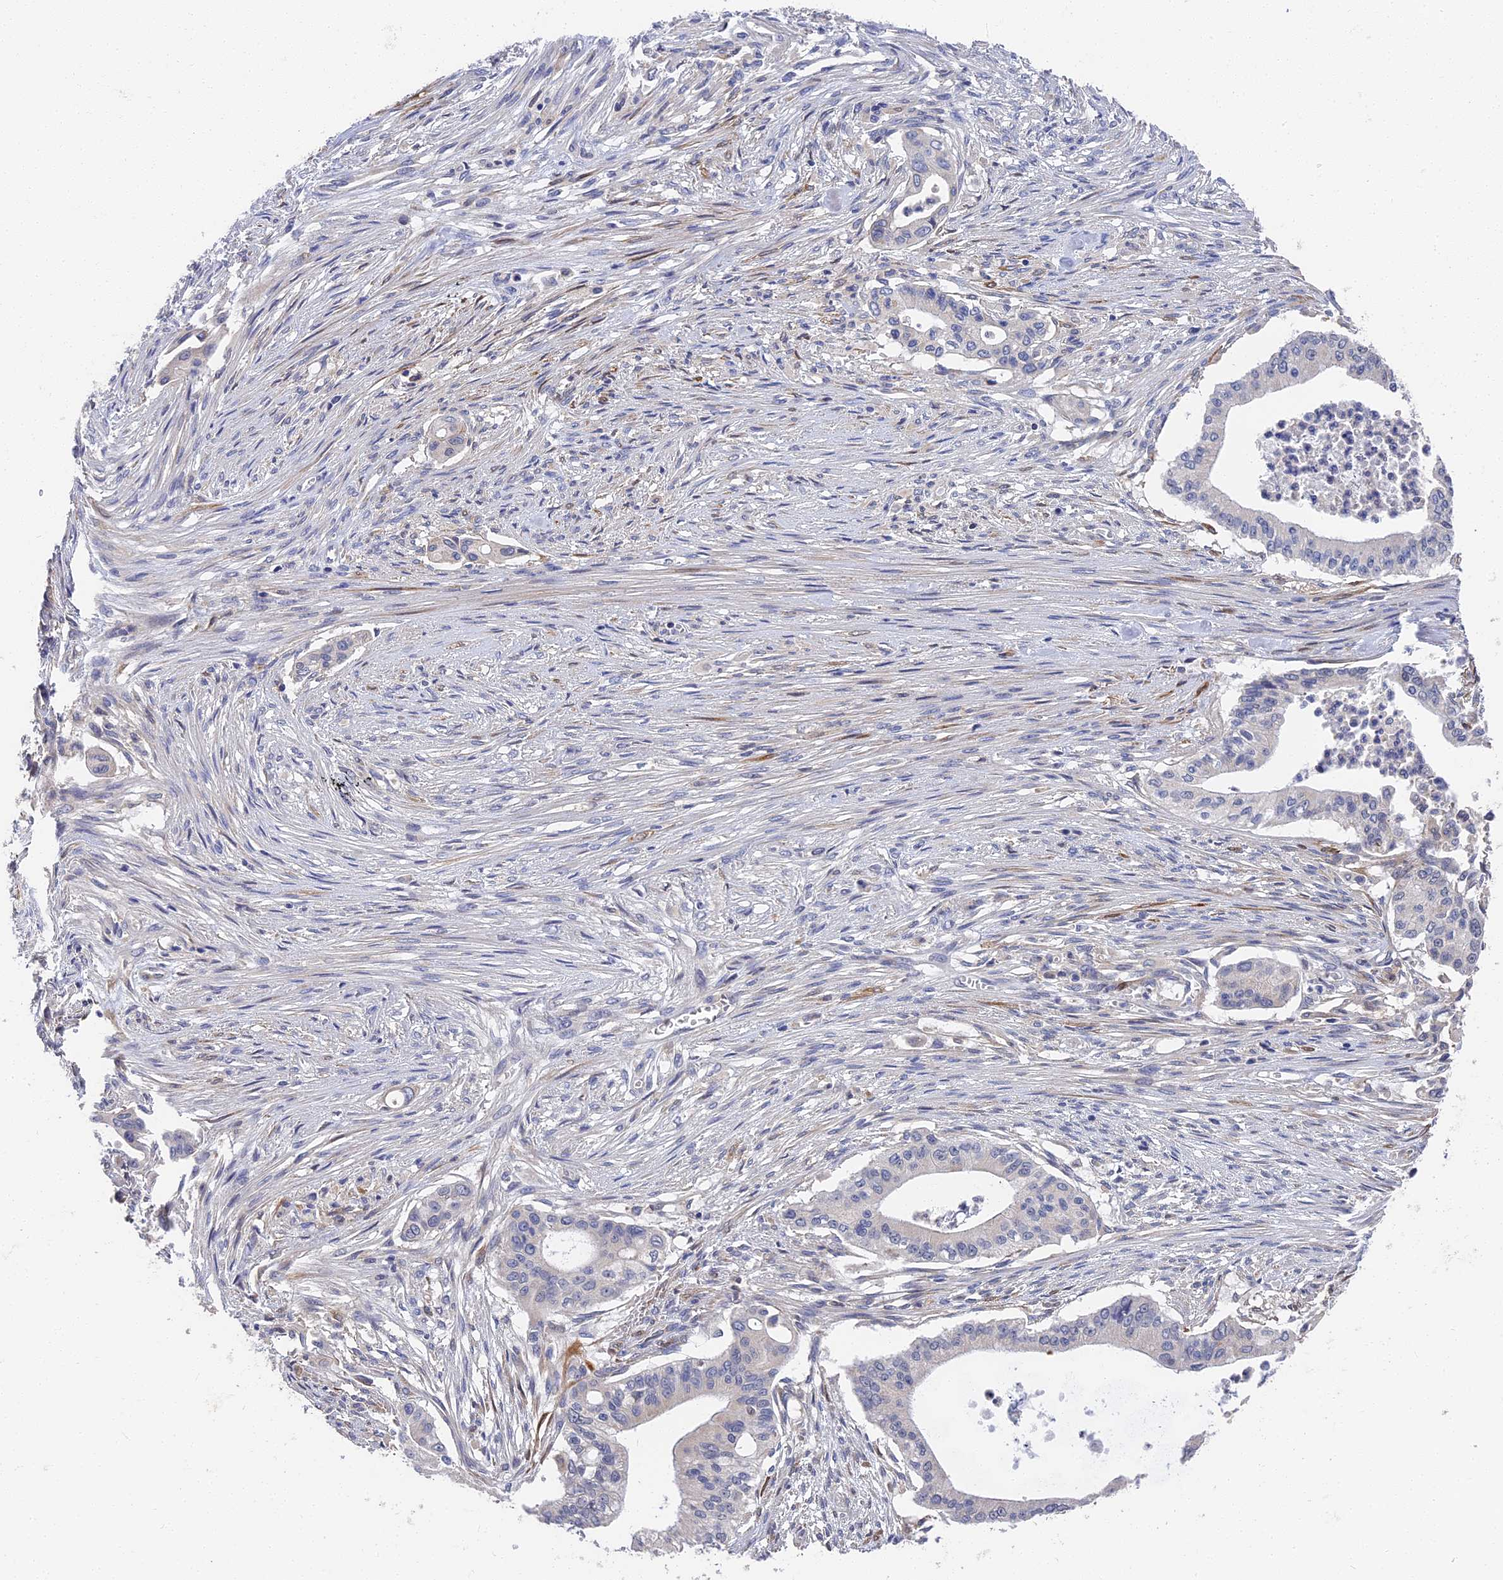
{"staining": {"intensity": "negative", "quantity": "none", "location": "none"}, "tissue": "pancreatic cancer", "cell_type": "Tumor cells", "image_type": "cancer", "snomed": [{"axis": "morphology", "description": "Adenocarcinoma, NOS"}, {"axis": "topography", "description": "Pancreas"}], "caption": "Immunohistochemistry (IHC) photomicrograph of neoplastic tissue: human adenocarcinoma (pancreatic) stained with DAB reveals no significant protein staining in tumor cells.", "gene": "CCDC113", "patient": {"sex": "male", "age": 46}}